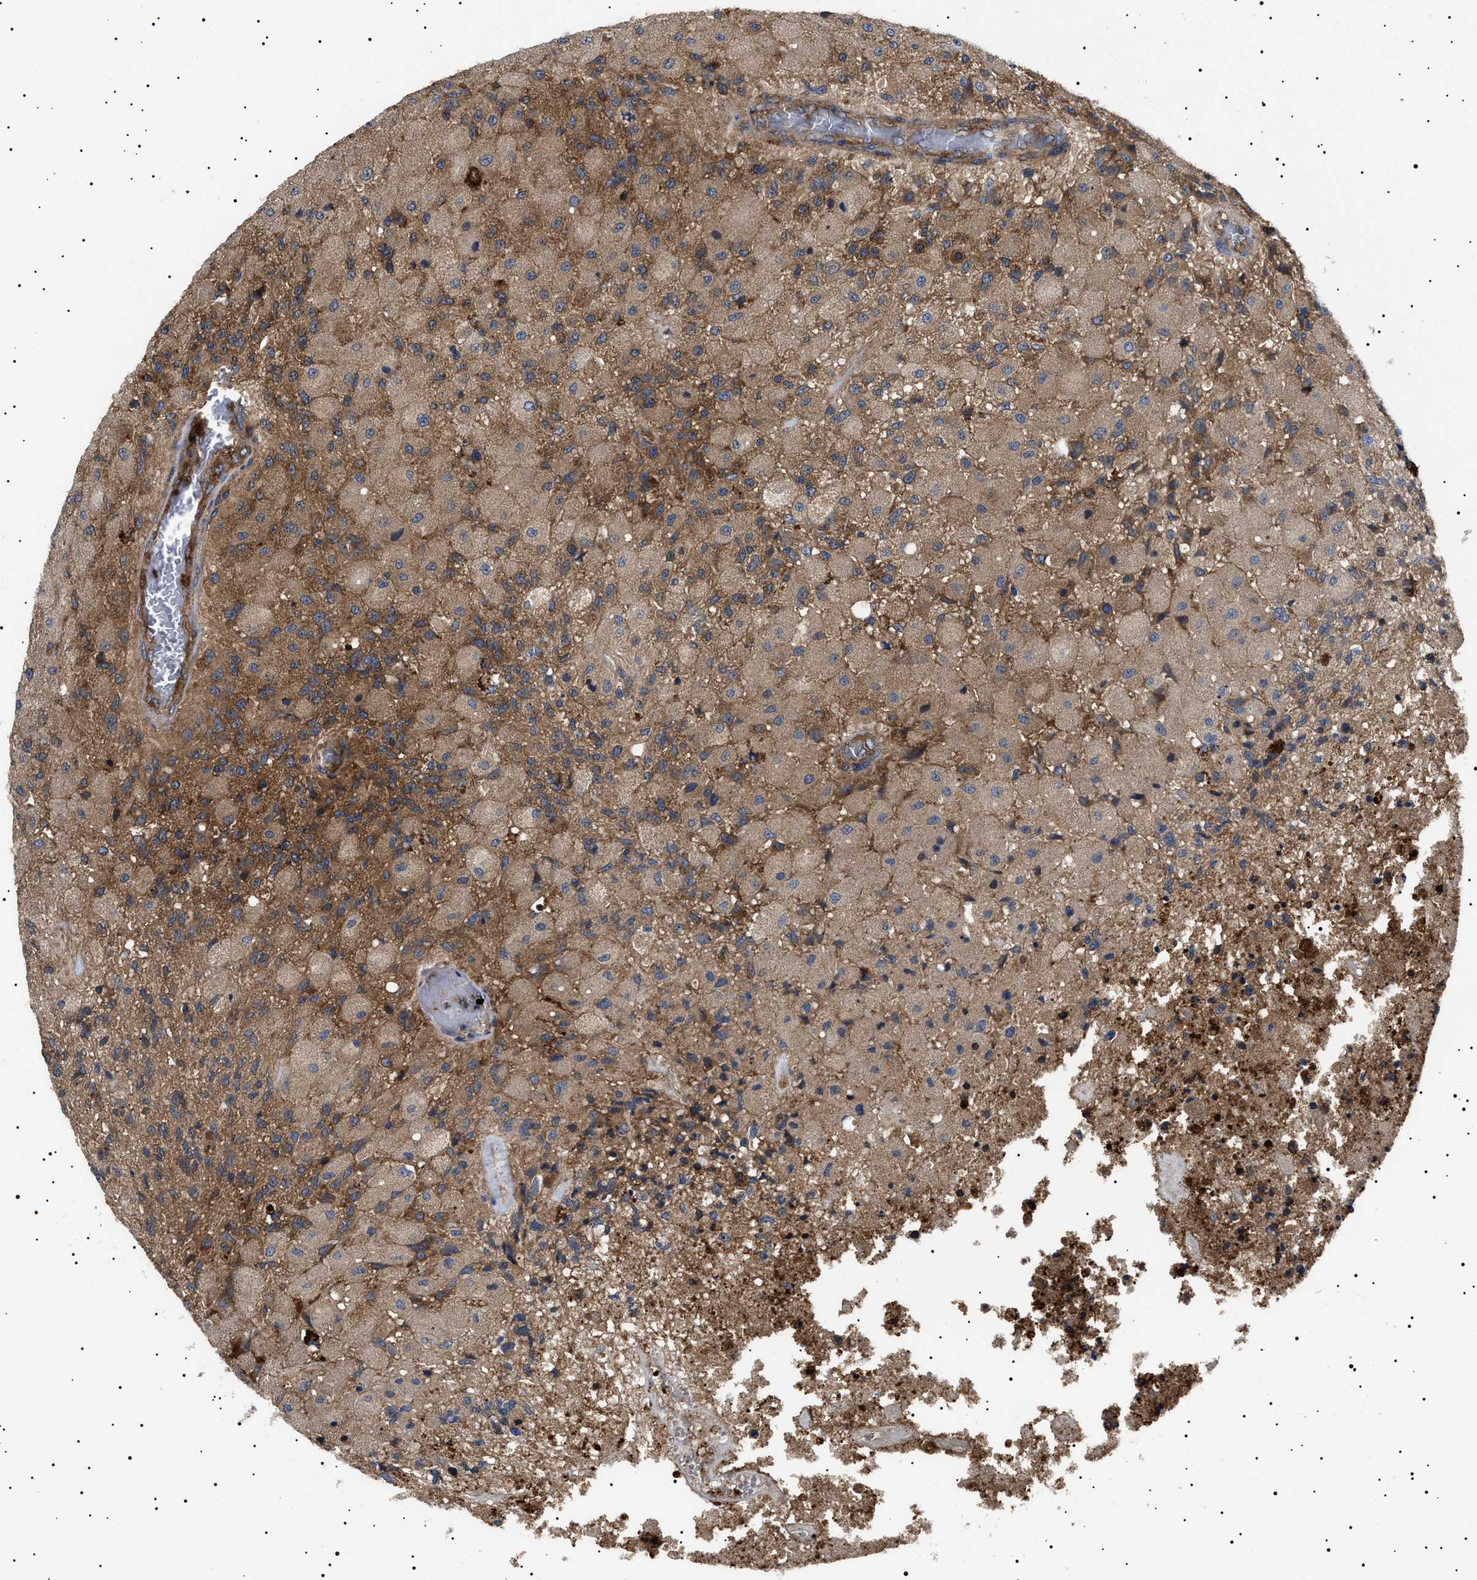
{"staining": {"intensity": "moderate", "quantity": "25%-75%", "location": "cytoplasmic/membranous"}, "tissue": "glioma", "cell_type": "Tumor cells", "image_type": "cancer", "snomed": [{"axis": "morphology", "description": "Normal tissue, NOS"}, {"axis": "morphology", "description": "Glioma, malignant, High grade"}, {"axis": "topography", "description": "Cerebral cortex"}], "caption": "Moderate cytoplasmic/membranous positivity for a protein is present in about 25%-75% of tumor cells of malignant high-grade glioma using immunohistochemistry (IHC).", "gene": "TPP2", "patient": {"sex": "male", "age": 77}}